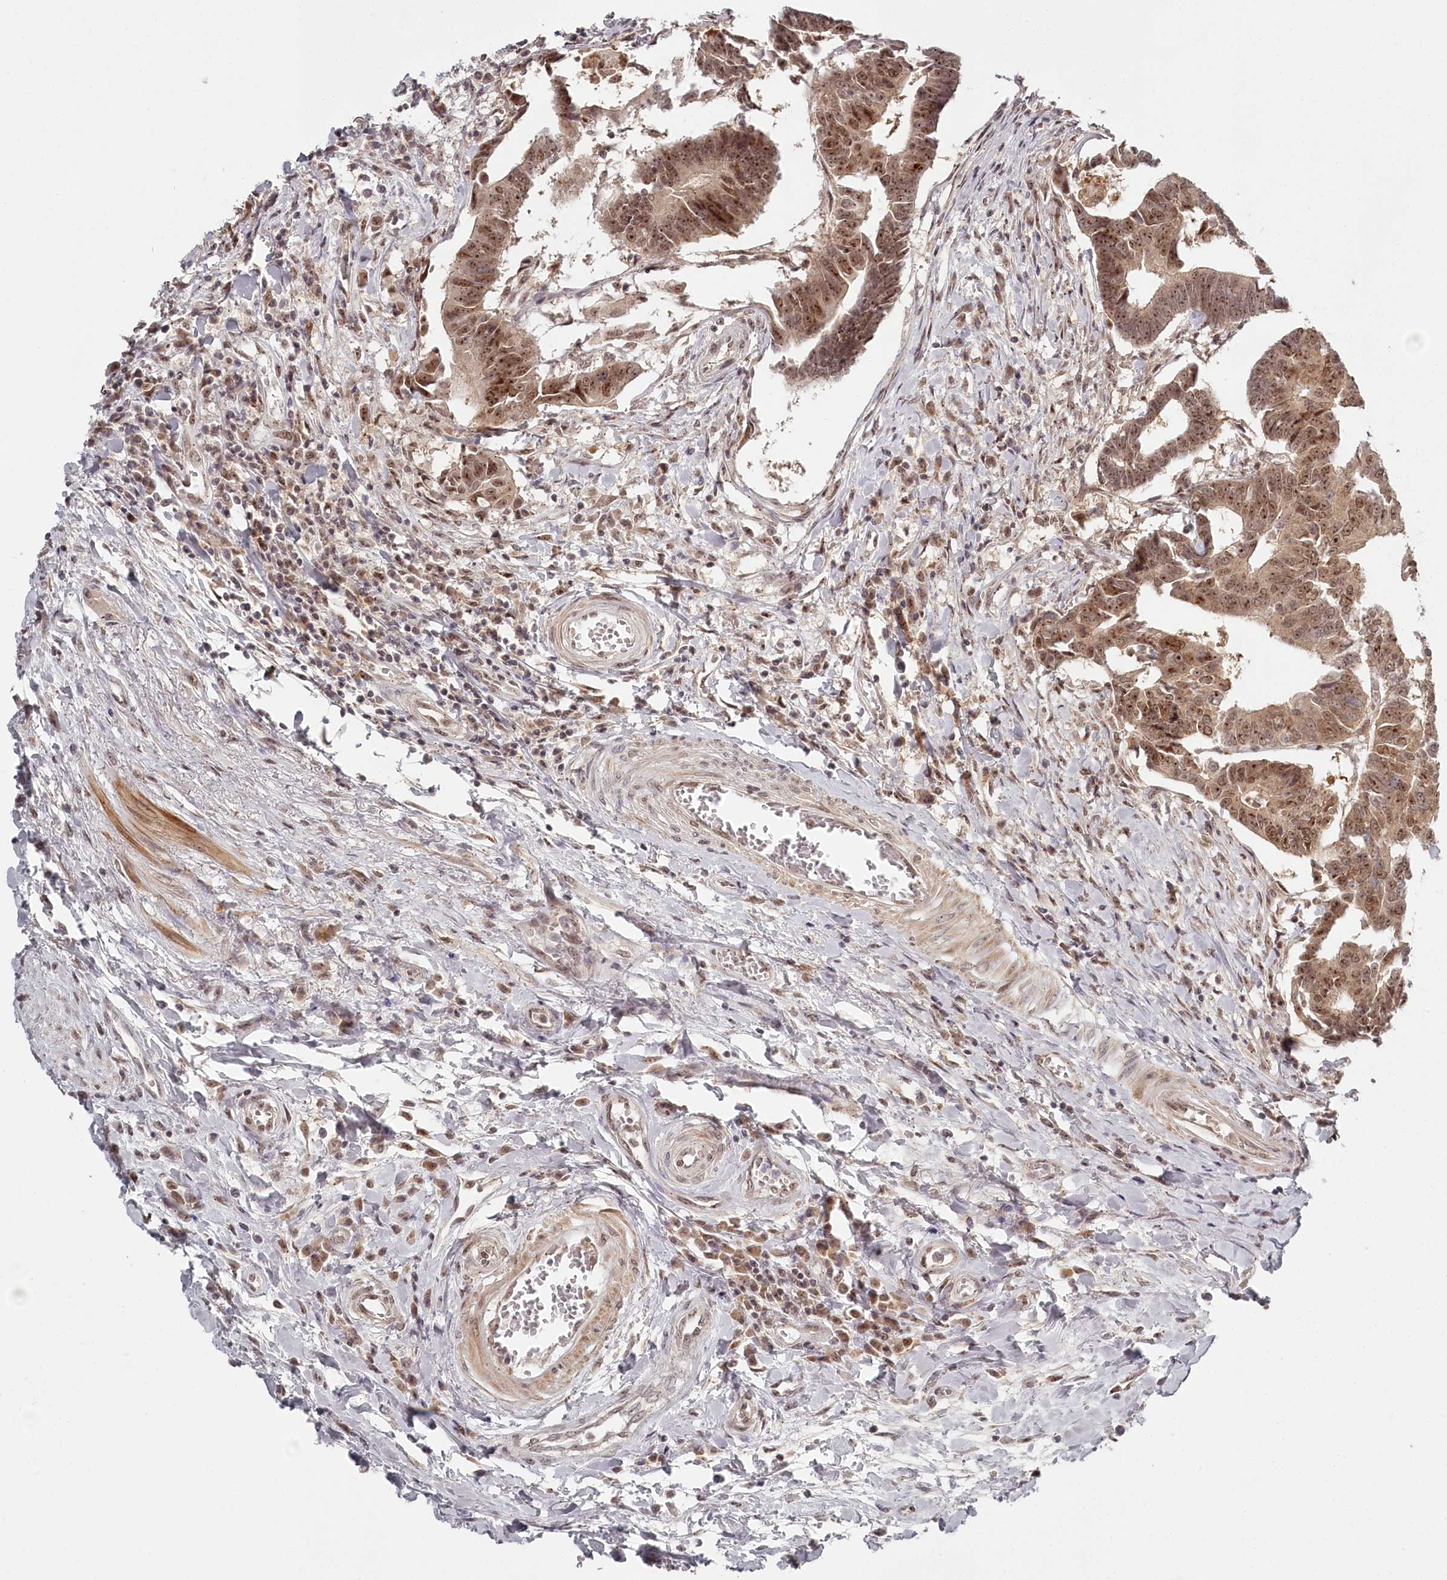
{"staining": {"intensity": "moderate", "quantity": ">75%", "location": "cytoplasmic/membranous,nuclear"}, "tissue": "colorectal cancer", "cell_type": "Tumor cells", "image_type": "cancer", "snomed": [{"axis": "morphology", "description": "Adenocarcinoma, NOS"}, {"axis": "topography", "description": "Rectum"}], "caption": "A high-resolution histopathology image shows immunohistochemistry staining of colorectal adenocarcinoma, which reveals moderate cytoplasmic/membranous and nuclear expression in about >75% of tumor cells.", "gene": "EXOSC1", "patient": {"sex": "female", "age": 65}}